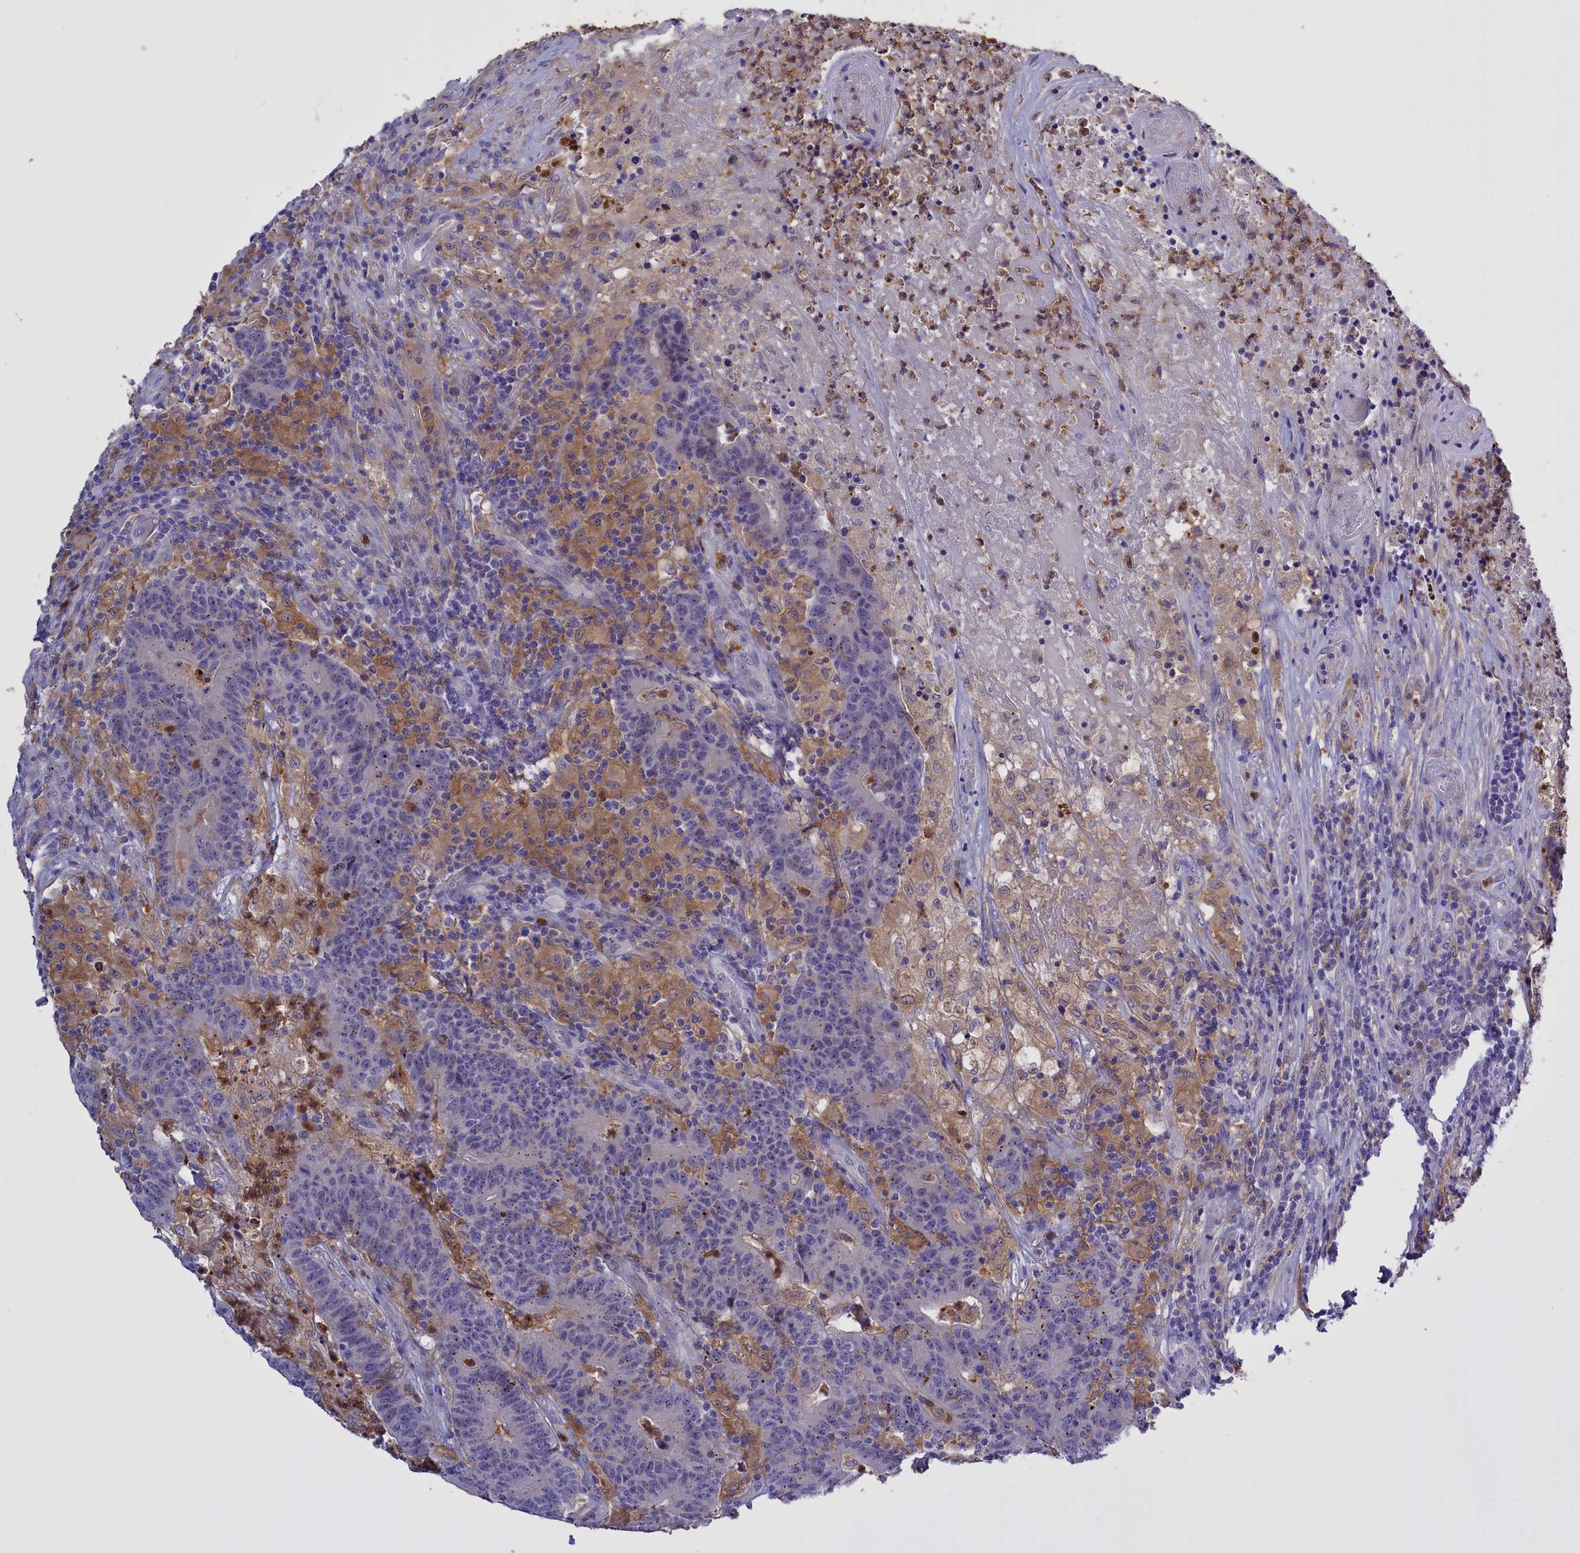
{"staining": {"intensity": "negative", "quantity": "none", "location": "none"}, "tissue": "colorectal cancer", "cell_type": "Tumor cells", "image_type": "cancer", "snomed": [{"axis": "morphology", "description": "Adenocarcinoma, NOS"}, {"axis": "topography", "description": "Colon"}], "caption": "Immunohistochemistry (IHC) micrograph of neoplastic tissue: colorectal cancer (adenocarcinoma) stained with DAB reveals no significant protein expression in tumor cells. (DAB IHC visualized using brightfield microscopy, high magnification).", "gene": "FAM149B1", "patient": {"sex": "female", "age": 75}}